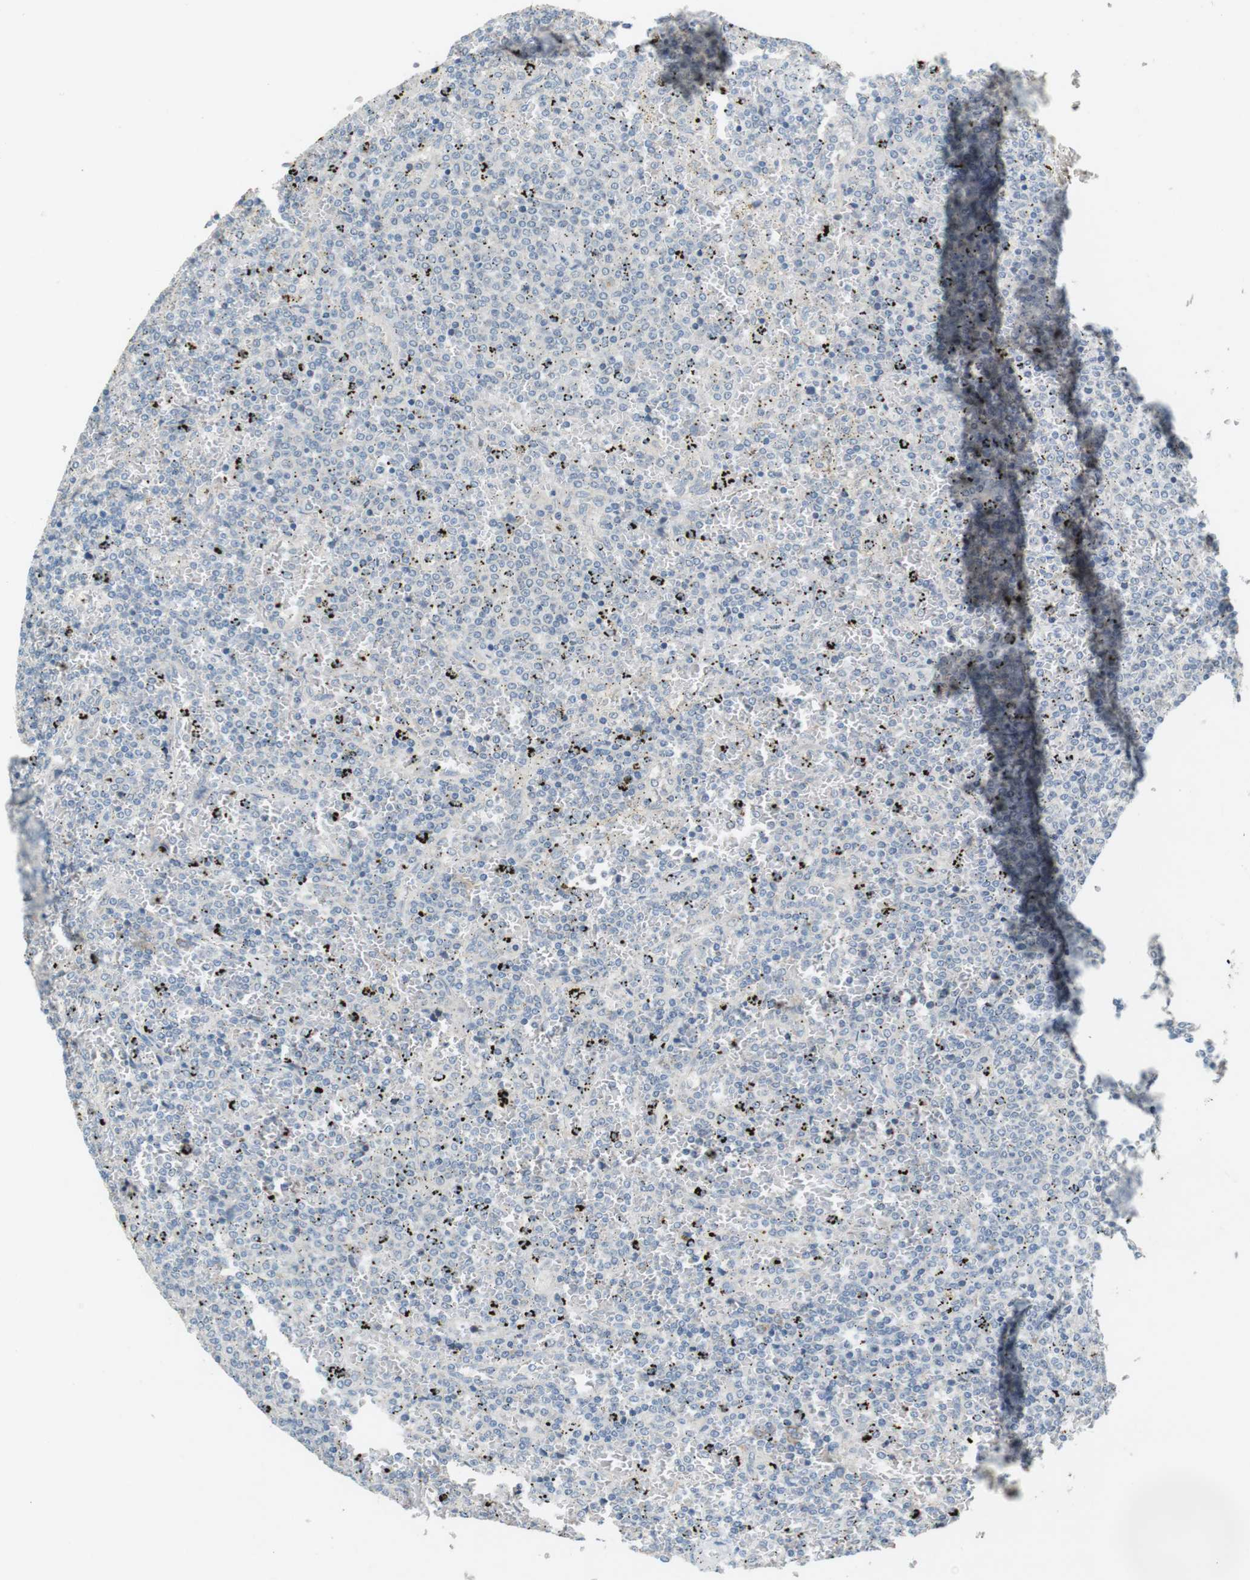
{"staining": {"intensity": "negative", "quantity": "none", "location": "none"}, "tissue": "lymphoma", "cell_type": "Tumor cells", "image_type": "cancer", "snomed": [{"axis": "morphology", "description": "Malignant lymphoma, non-Hodgkin's type, Low grade"}, {"axis": "topography", "description": "Spleen"}], "caption": "The IHC image has no significant staining in tumor cells of low-grade malignant lymphoma, non-Hodgkin's type tissue.", "gene": "MUC5B", "patient": {"sex": "female", "age": 77}}